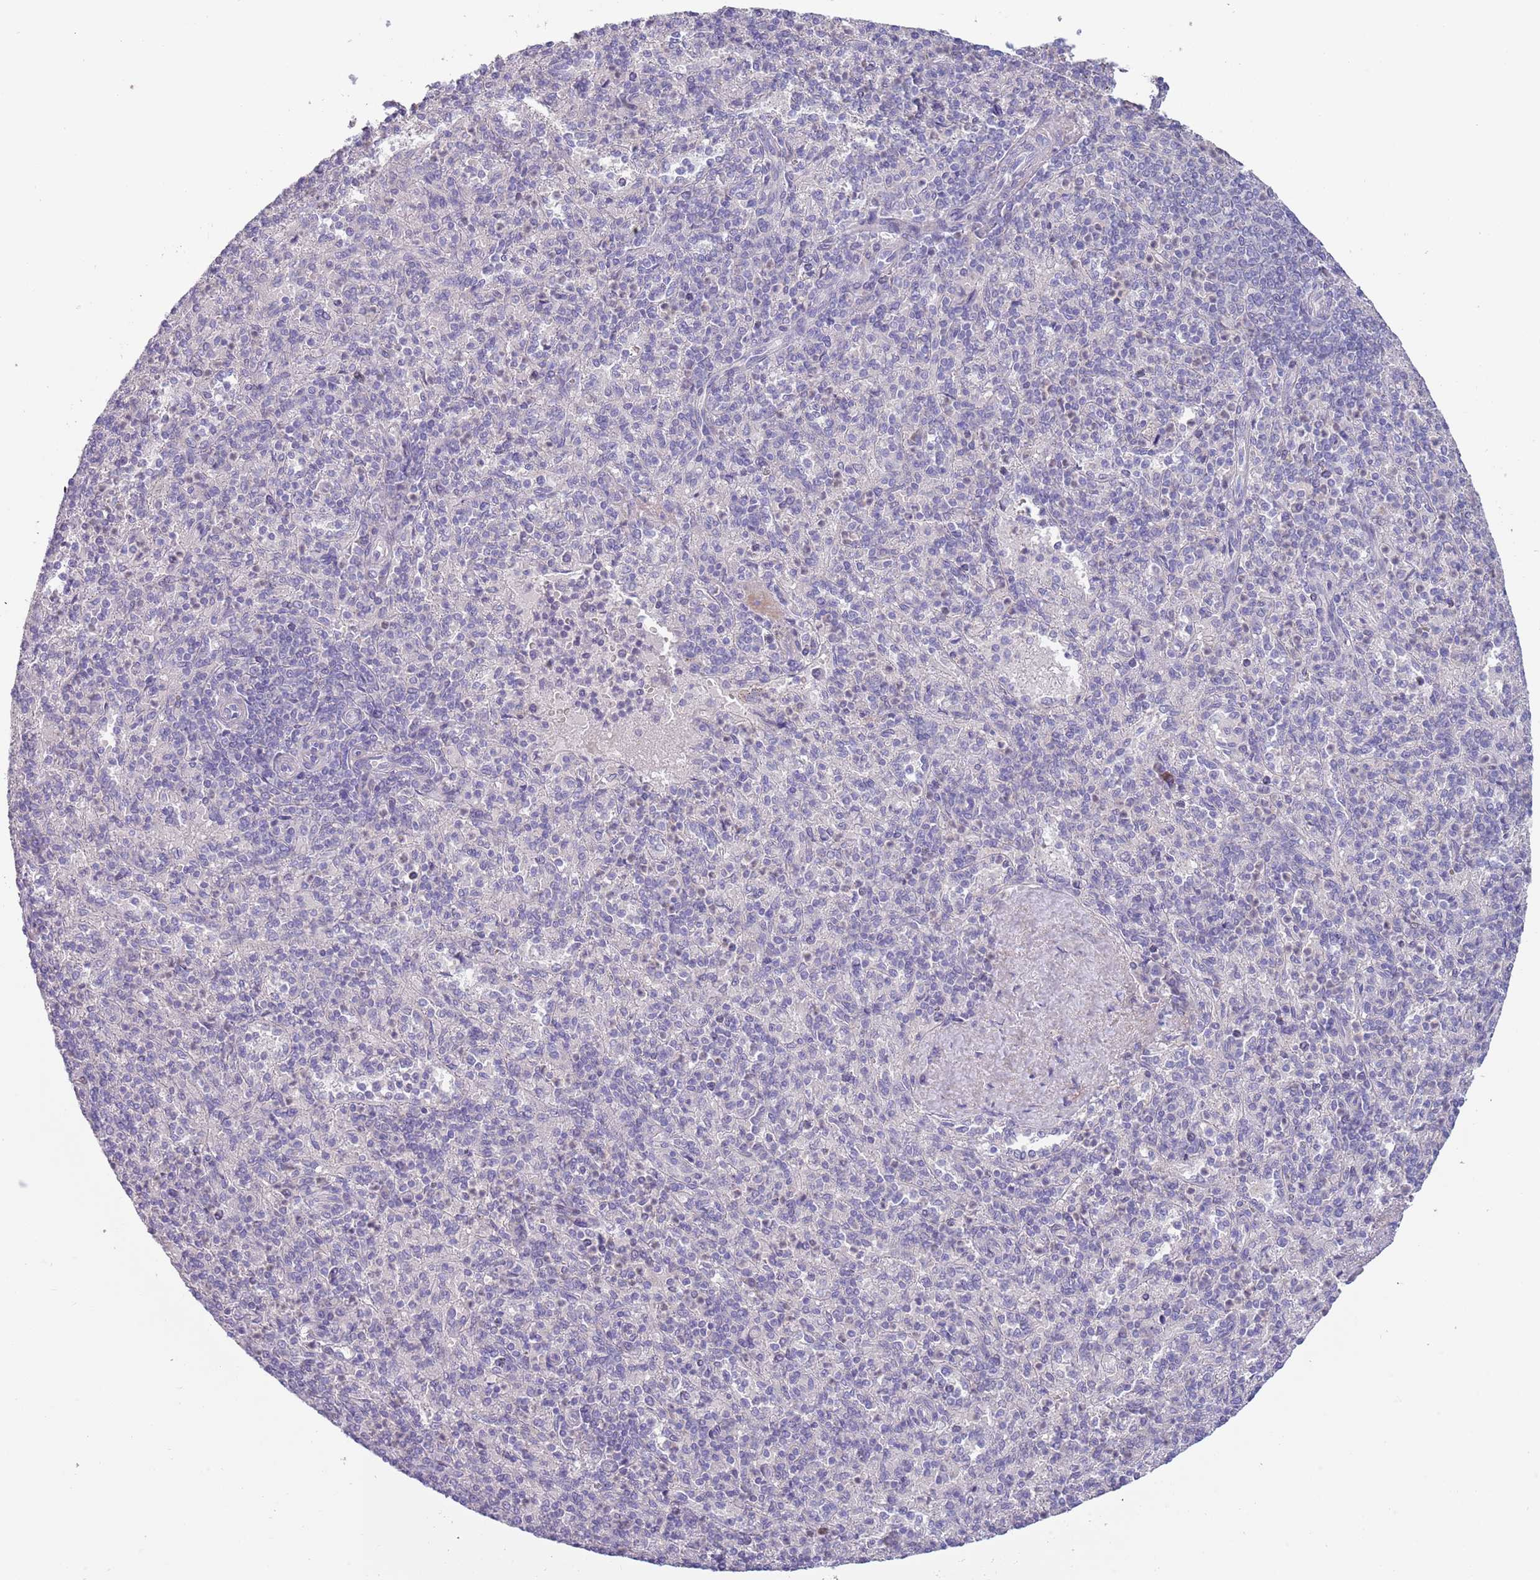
{"staining": {"intensity": "negative", "quantity": "none", "location": "none"}, "tissue": "spleen", "cell_type": "Cells in red pulp", "image_type": "normal", "snomed": [{"axis": "morphology", "description": "Normal tissue, NOS"}, {"axis": "topography", "description": "Spleen"}], "caption": "The IHC micrograph has no significant staining in cells in red pulp of spleen.", "gene": "PIMREG", "patient": {"sex": "male", "age": 82}}